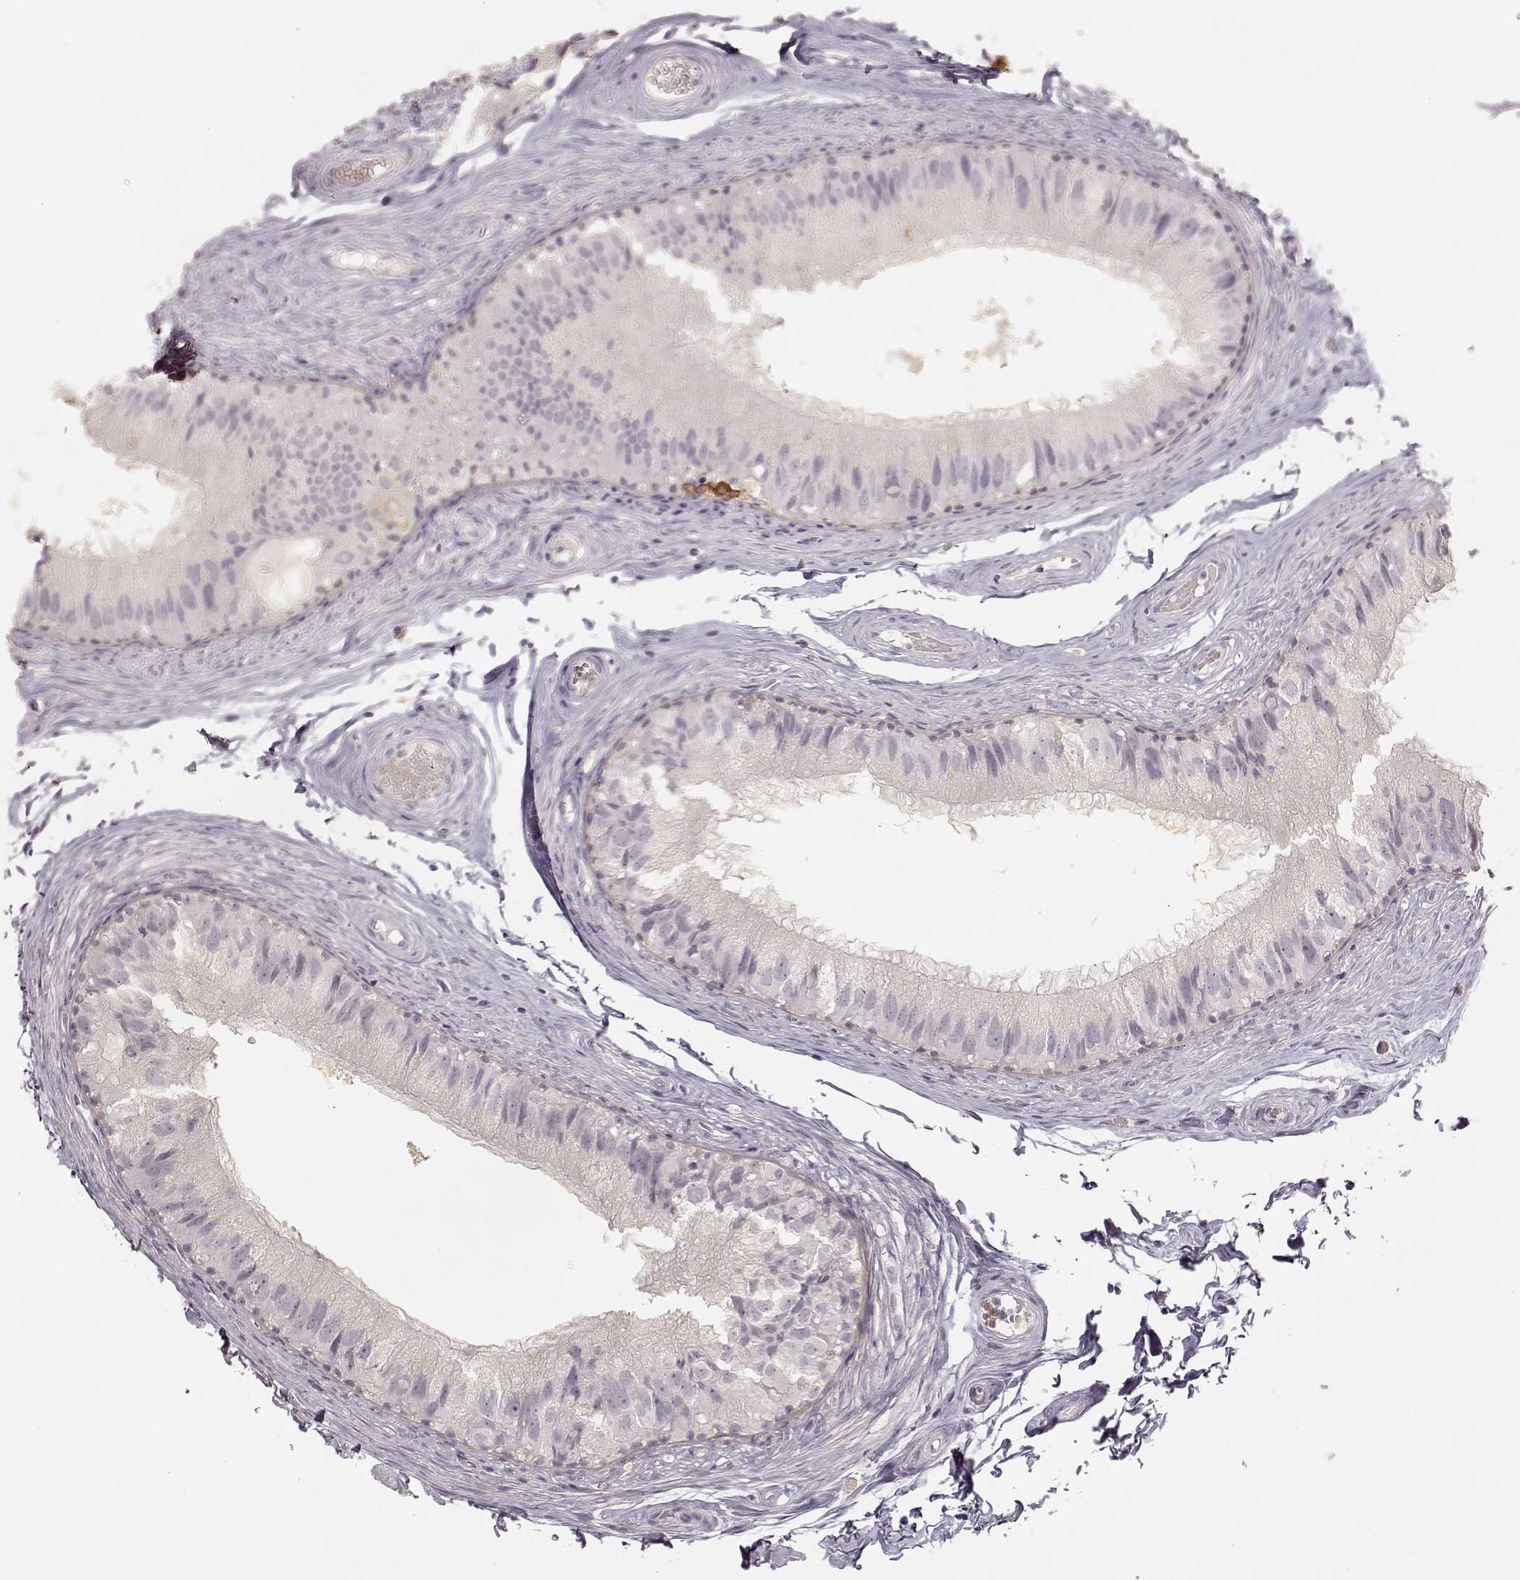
{"staining": {"intensity": "negative", "quantity": "none", "location": "none"}, "tissue": "epididymis", "cell_type": "Glandular cells", "image_type": "normal", "snomed": [{"axis": "morphology", "description": "Normal tissue, NOS"}, {"axis": "topography", "description": "Epididymis"}], "caption": "IHC histopathology image of unremarkable epididymis: epididymis stained with DAB displays no significant protein expression in glandular cells.", "gene": "LAMC2", "patient": {"sex": "male", "age": 45}}